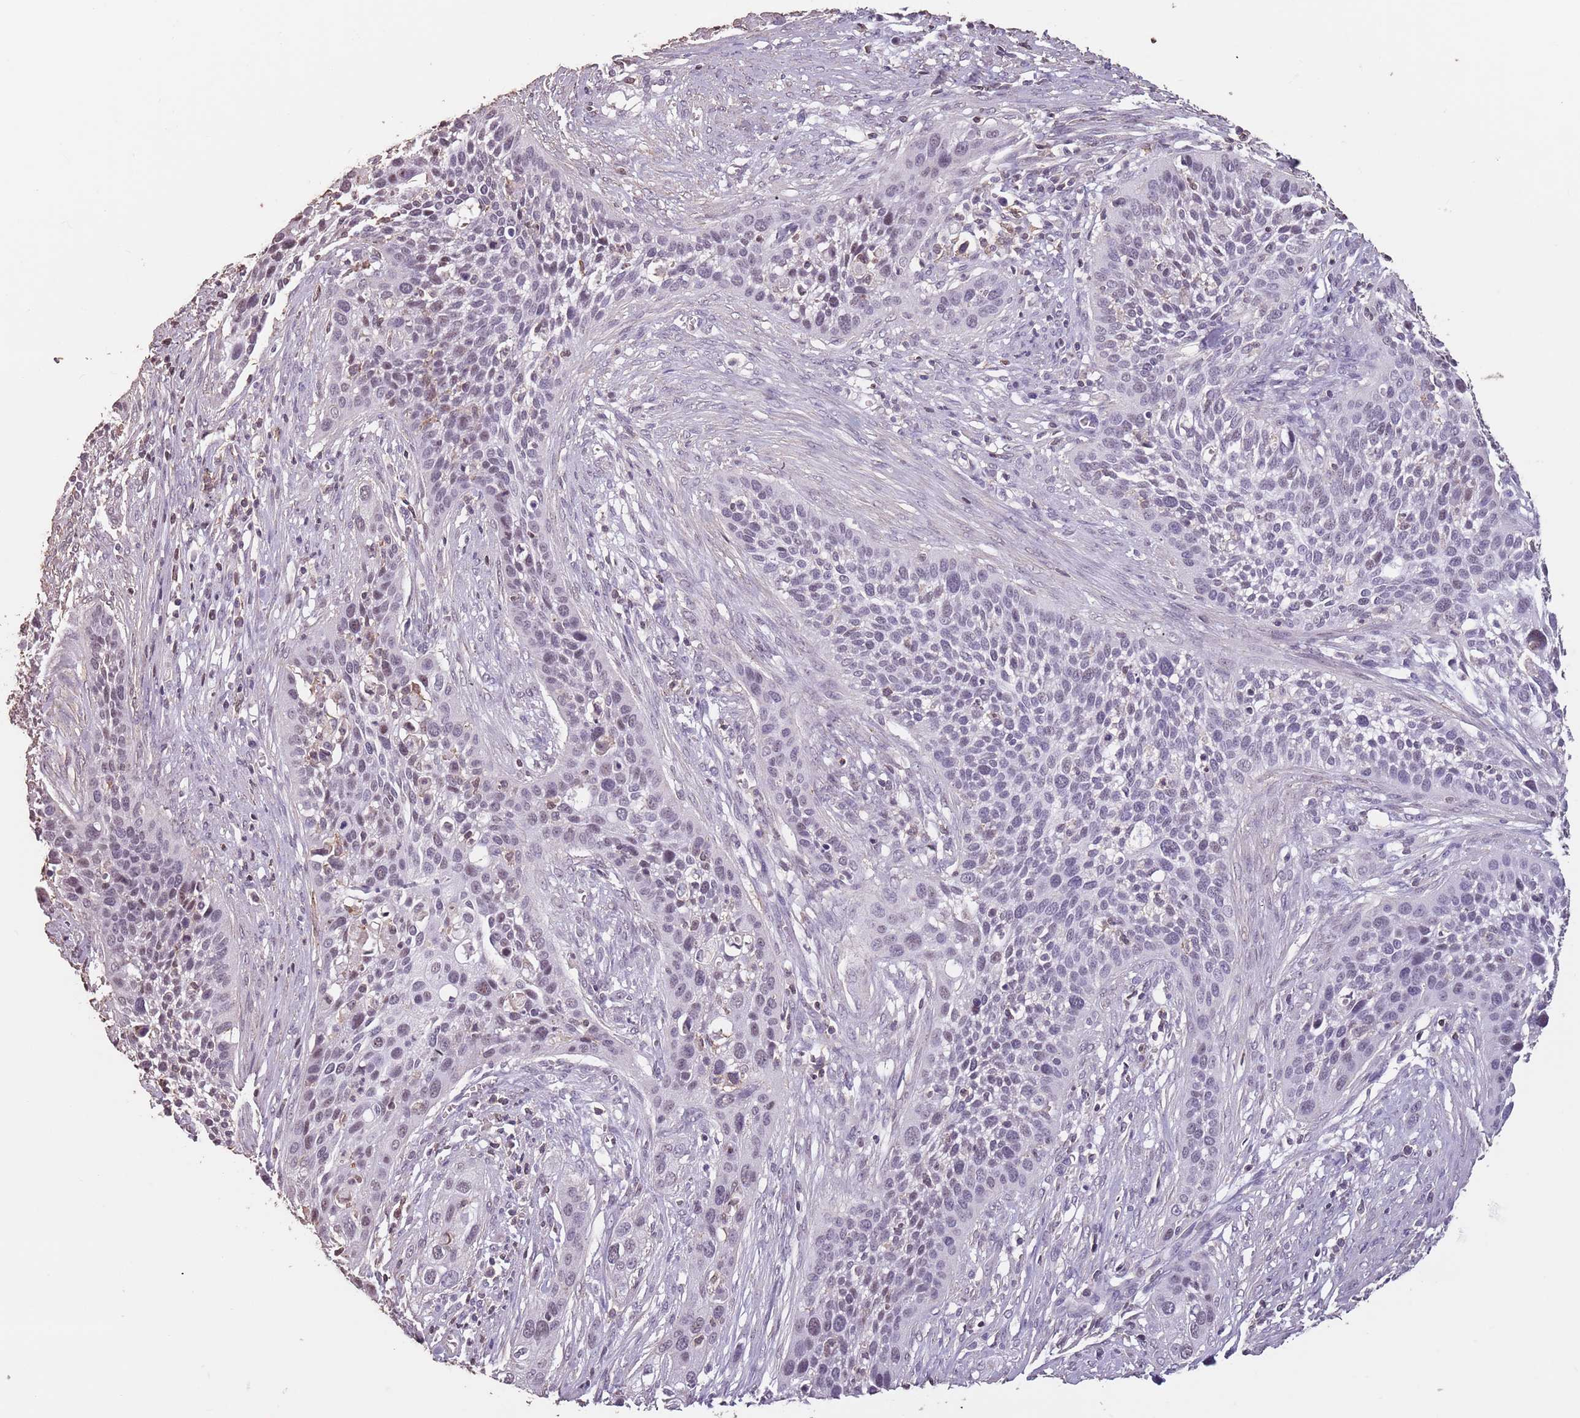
{"staining": {"intensity": "weak", "quantity": "<25%", "location": "nuclear"}, "tissue": "cervical cancer", "cell_type": "Tumor cells", "image_type": "cancer", "snomed": [{"axis": "morphology", "description": "Squamous cell carcinoma, NOS"}, {"axis": "topography", "description": "Cervix"}], "caption": "Tumor cells show no significant expression in cervical squamous cell carcinoma. (Stains: DAB (3,3'-diaminobenzidine) immunohistochemistry (IHC) with hematoxylin counter stain, Microscopy: brightfield microscopy at high magnification).", "gene": "SUN5", "patient": {"sex": "female", "age": 34}}